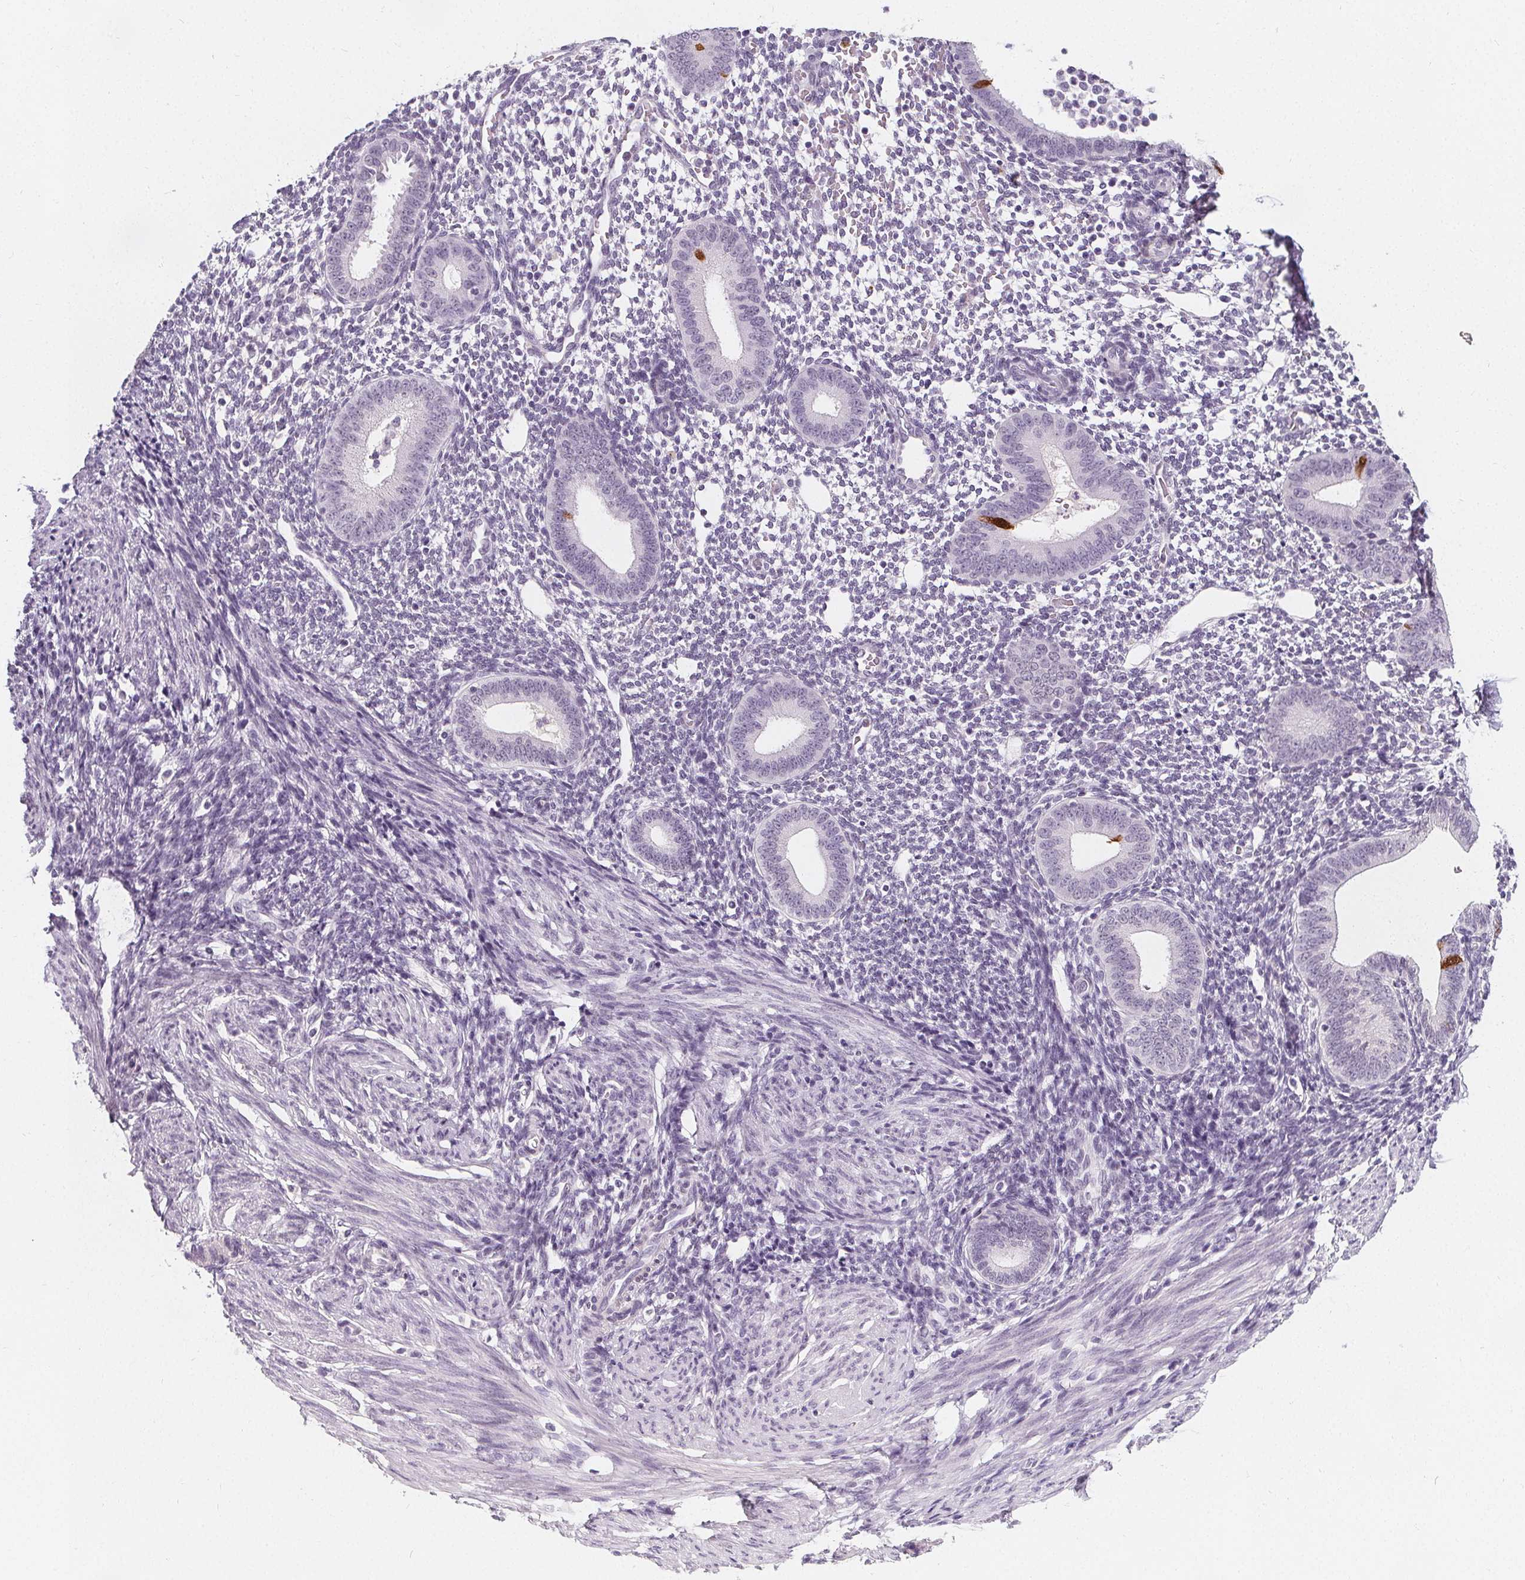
{"staining": {"intensity": "negative", "quantity": "none", "location": "none"}, "tissue": "endometrium", "cell_type": "Cells in endometrial stroma", "image_type": "normal", "snomed": [{"axis": "morphology", "description": "Normal tissue, NOS"}, {"axis": "topography", "description": "Endometrium"}], "caption": "IHC histopathology image of unremarkable endometrium: human endometrium stained with DAB shows no significant protein staining in cells in endometrial stroma. (Immunohistochemistry (ihc), brightfield microscopy, high magnification).", "gene": "DBX2", "patient": {"sex": "female", "age": 40}}